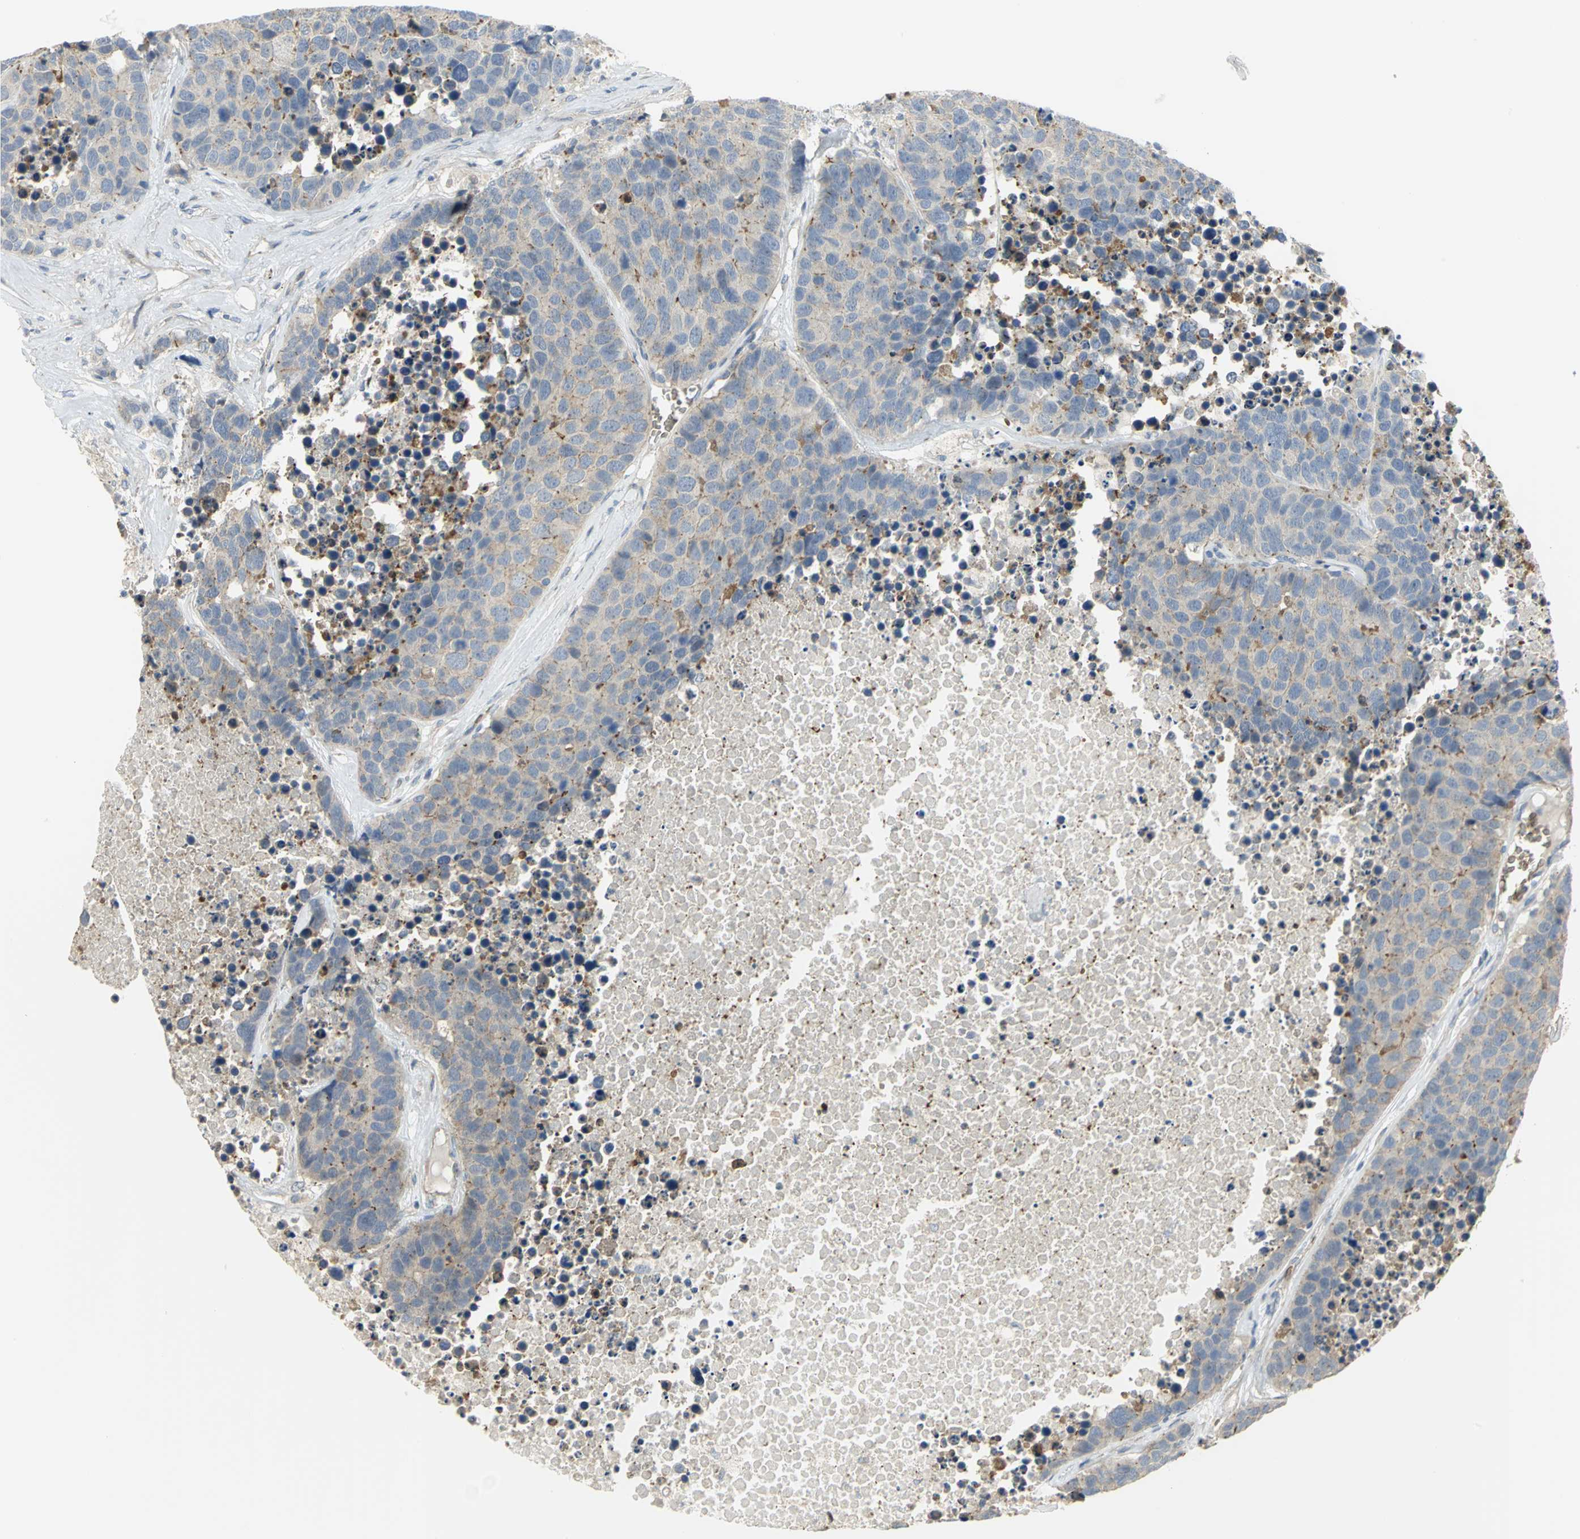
{"staining": {"intensity": "weak", "quantity": ">75%", "location": "cytoplasmic/membranous"}, "tissue": "carcinoid", "cell_type": "Tumor cells", "image_type": "cancer", "snomed": [{"axis": "morphology", "description": "Carcinoid, malignant, NOS"}, {"axis": "topography", "description": "Lung"}], "caption": "The histopathology image reveals immunohistochemical staining of carcinoid (malignant). There is weak cytoplasmic/membranous positivity is identified in about >75% of tumor cells.", "gene": "ANK1", "patient": {"sex": "male", "age": 60}}